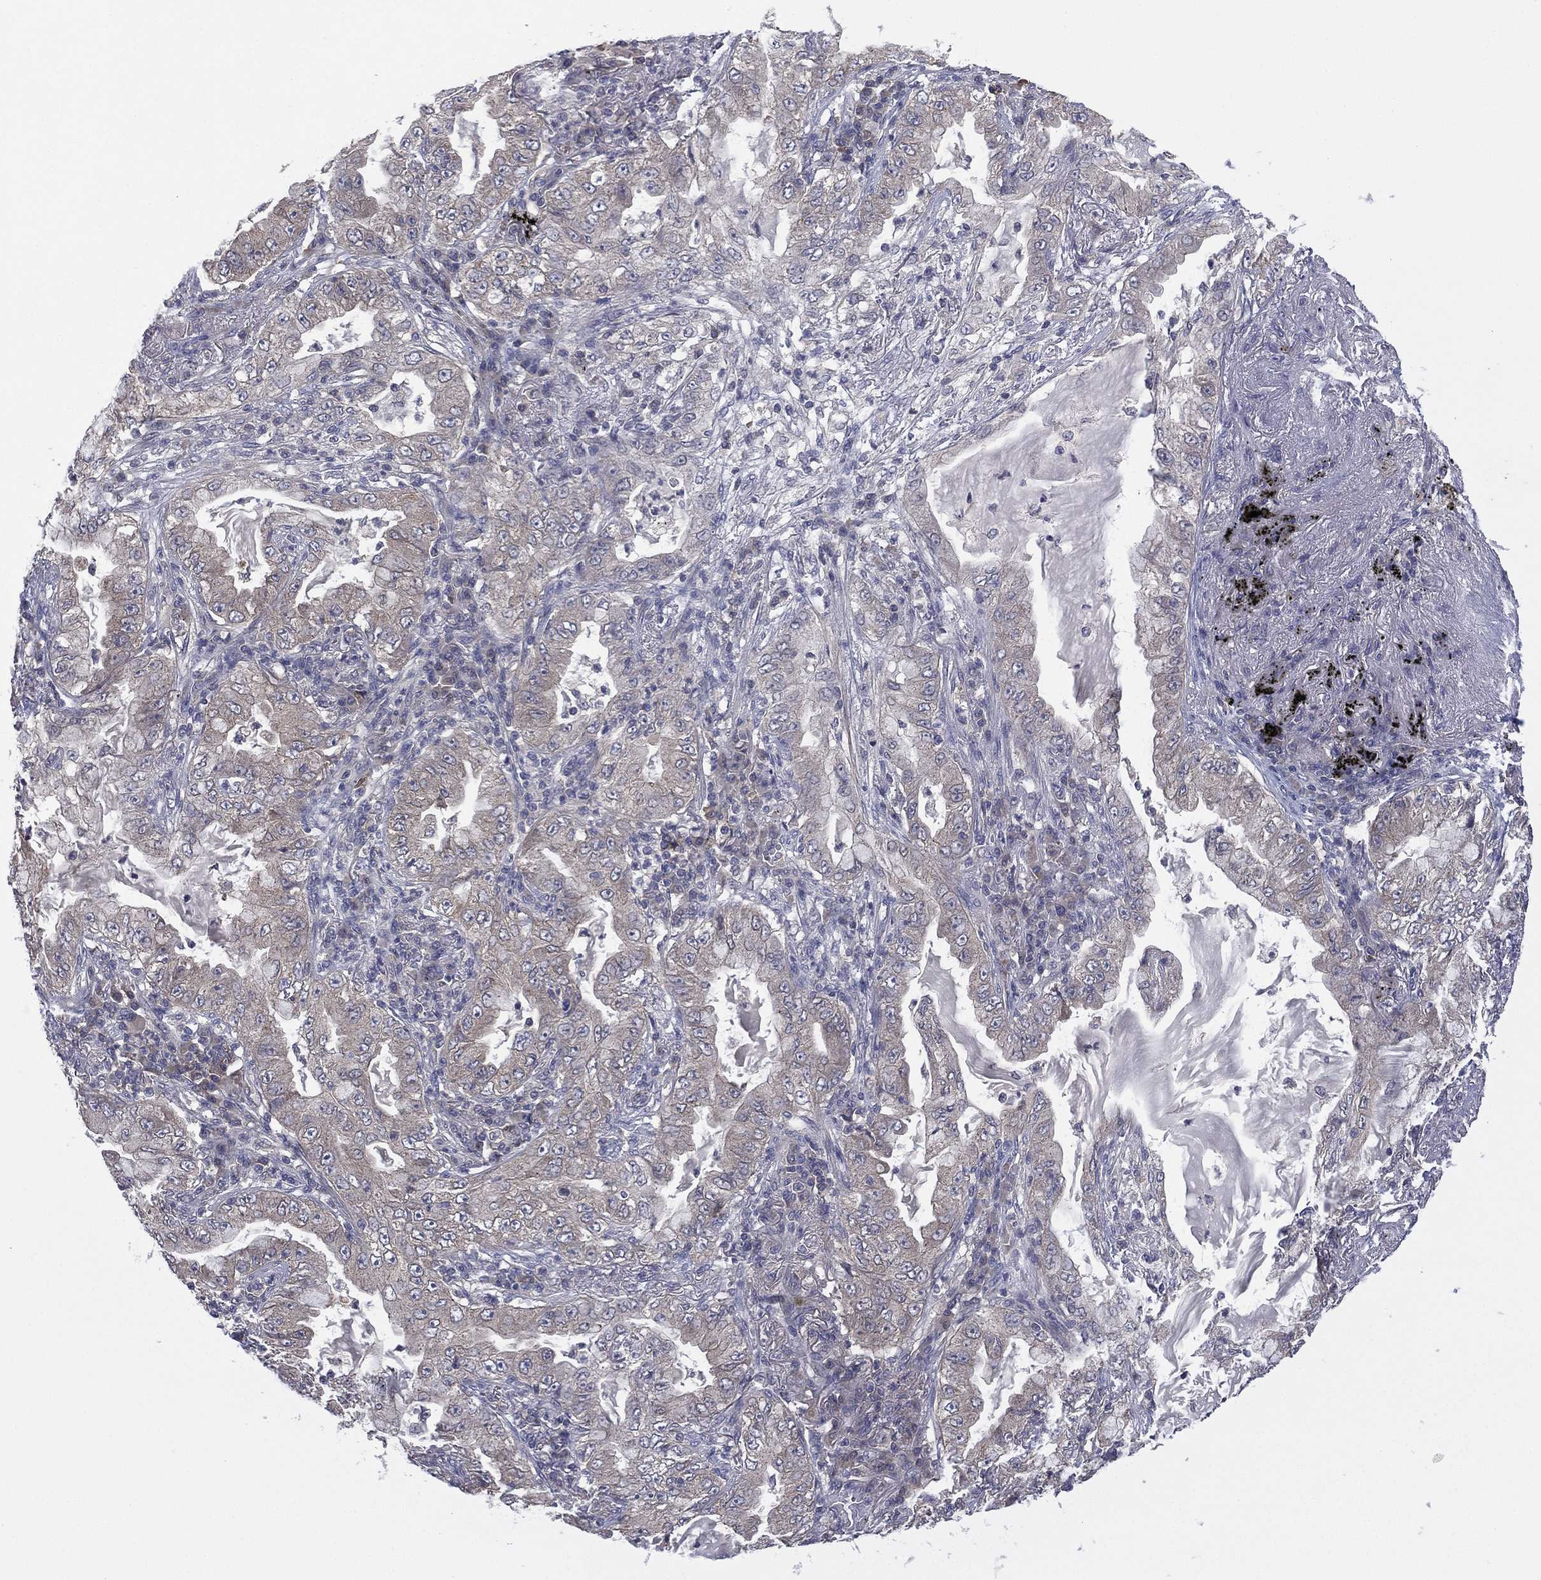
{"staining": {"intensity": "negative", "quantity": "none", "location": "none"}, "tissue": "lung cancer", "cell_type": "Tumor cells", "image_type": "cancer", "snomed": [{"axis": "morphology", "description": "Adenocarcinoma, NOS"}, {"axis": "topography", "description": "Lung"}], "caption": "This photomicrograph is of adenocarcinoma (lung) stained with IHC to label a protein in brown with the nuclei are counter-stained blue. There is no positivity in tumor cells.", "gene": "MPP7", "patient": {"sex": "female", "age": 73}}